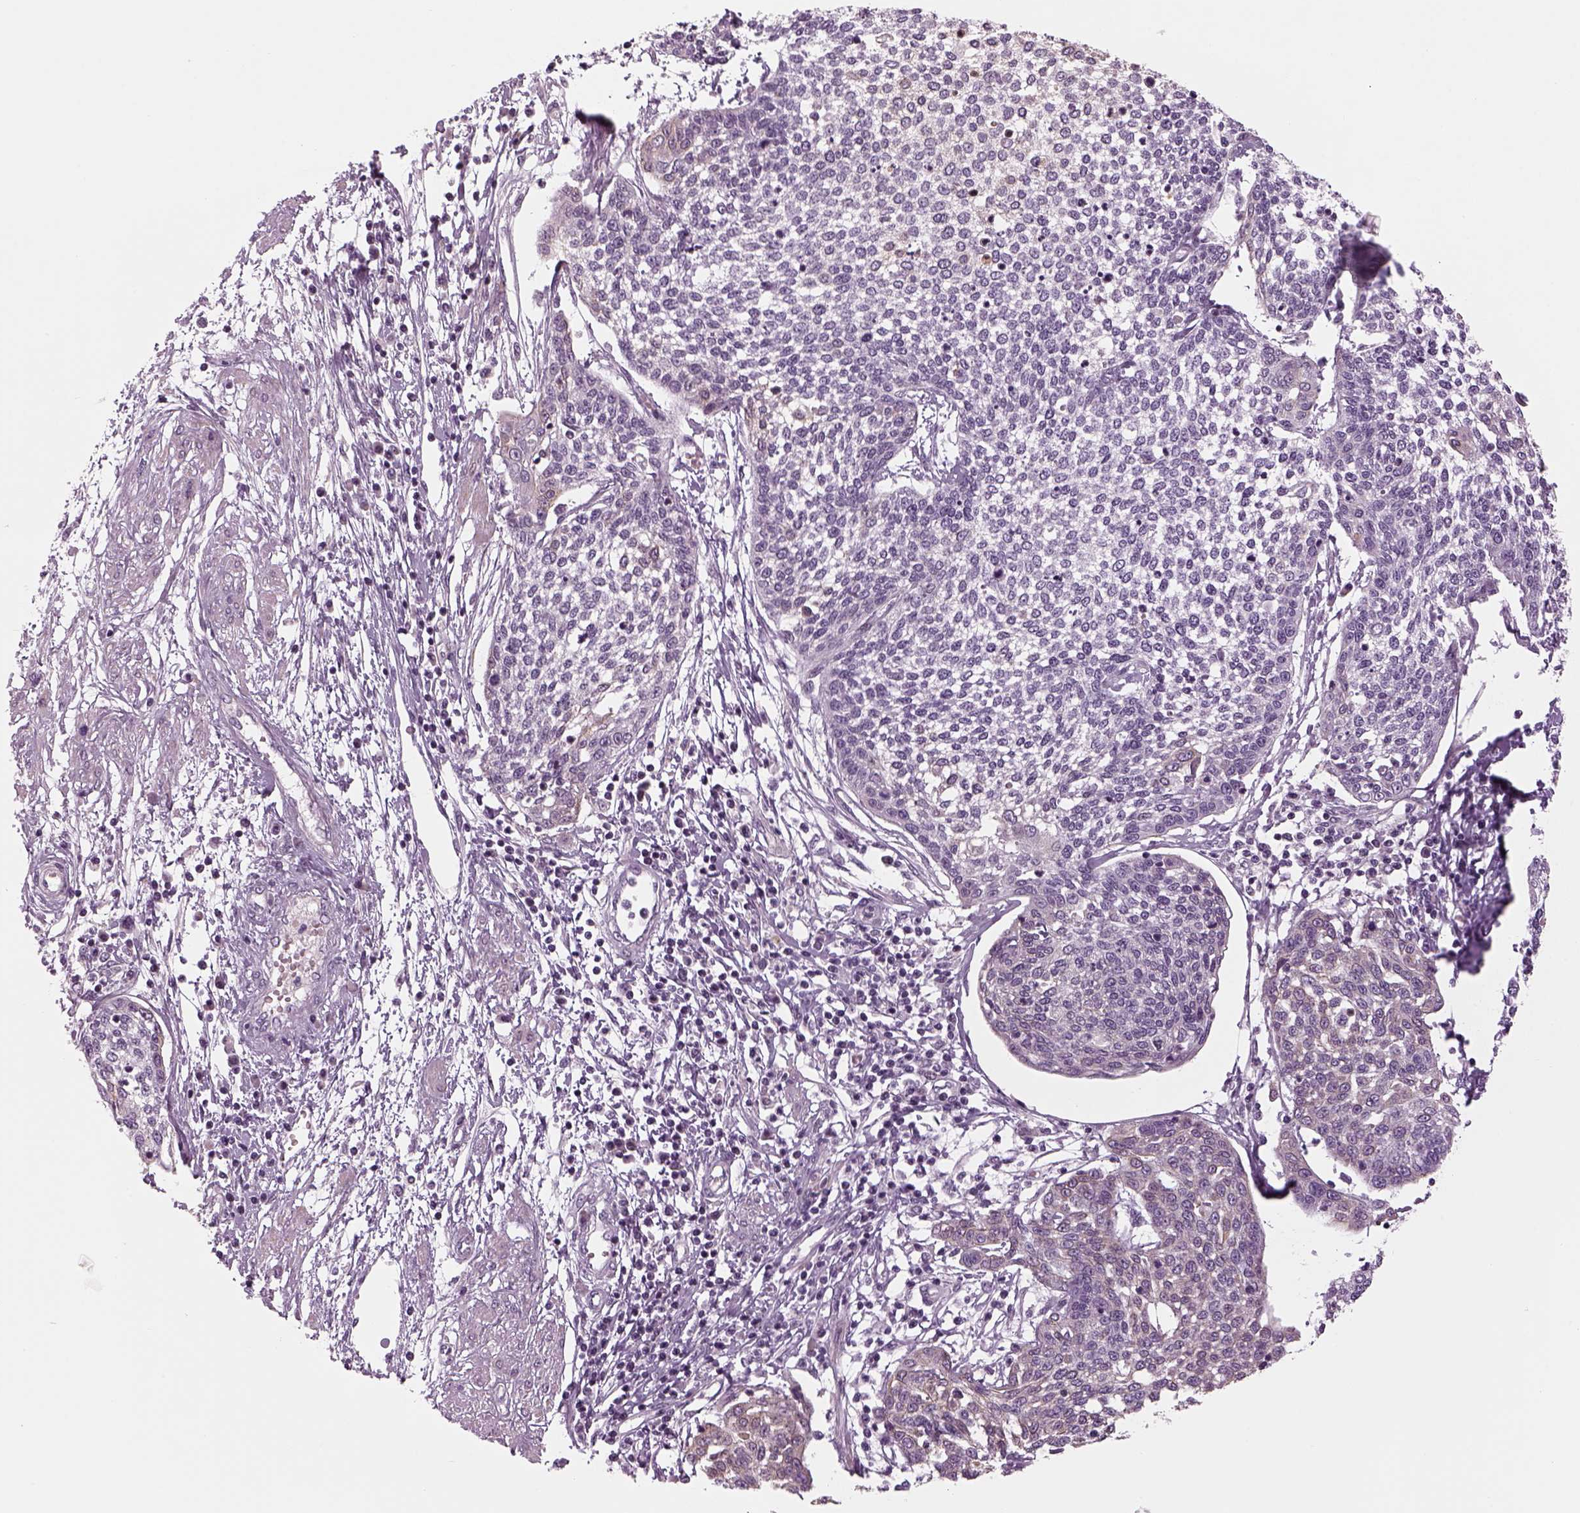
{"staining": {"intensity": "negative", "quantity": "none", "location": "none"}, "tissue": "cervical cancer", "cell_type": "Tumor cells", "image_type": "cancer", "snomed": [{"axis": "morphology", "description": "Squamous cell carcinoma, NOS"}, {"axis": "topography", "description": "Cervix"}], "caption": "Immunohistochemistry (IHC) photomicrograph of human cervical squamous cell carcinoma stained for a protein (brown), which exhibits no positivity in tumor cells.", "gene": "LRRIQ3", "patient": {"sex": "female", "age": 34}}